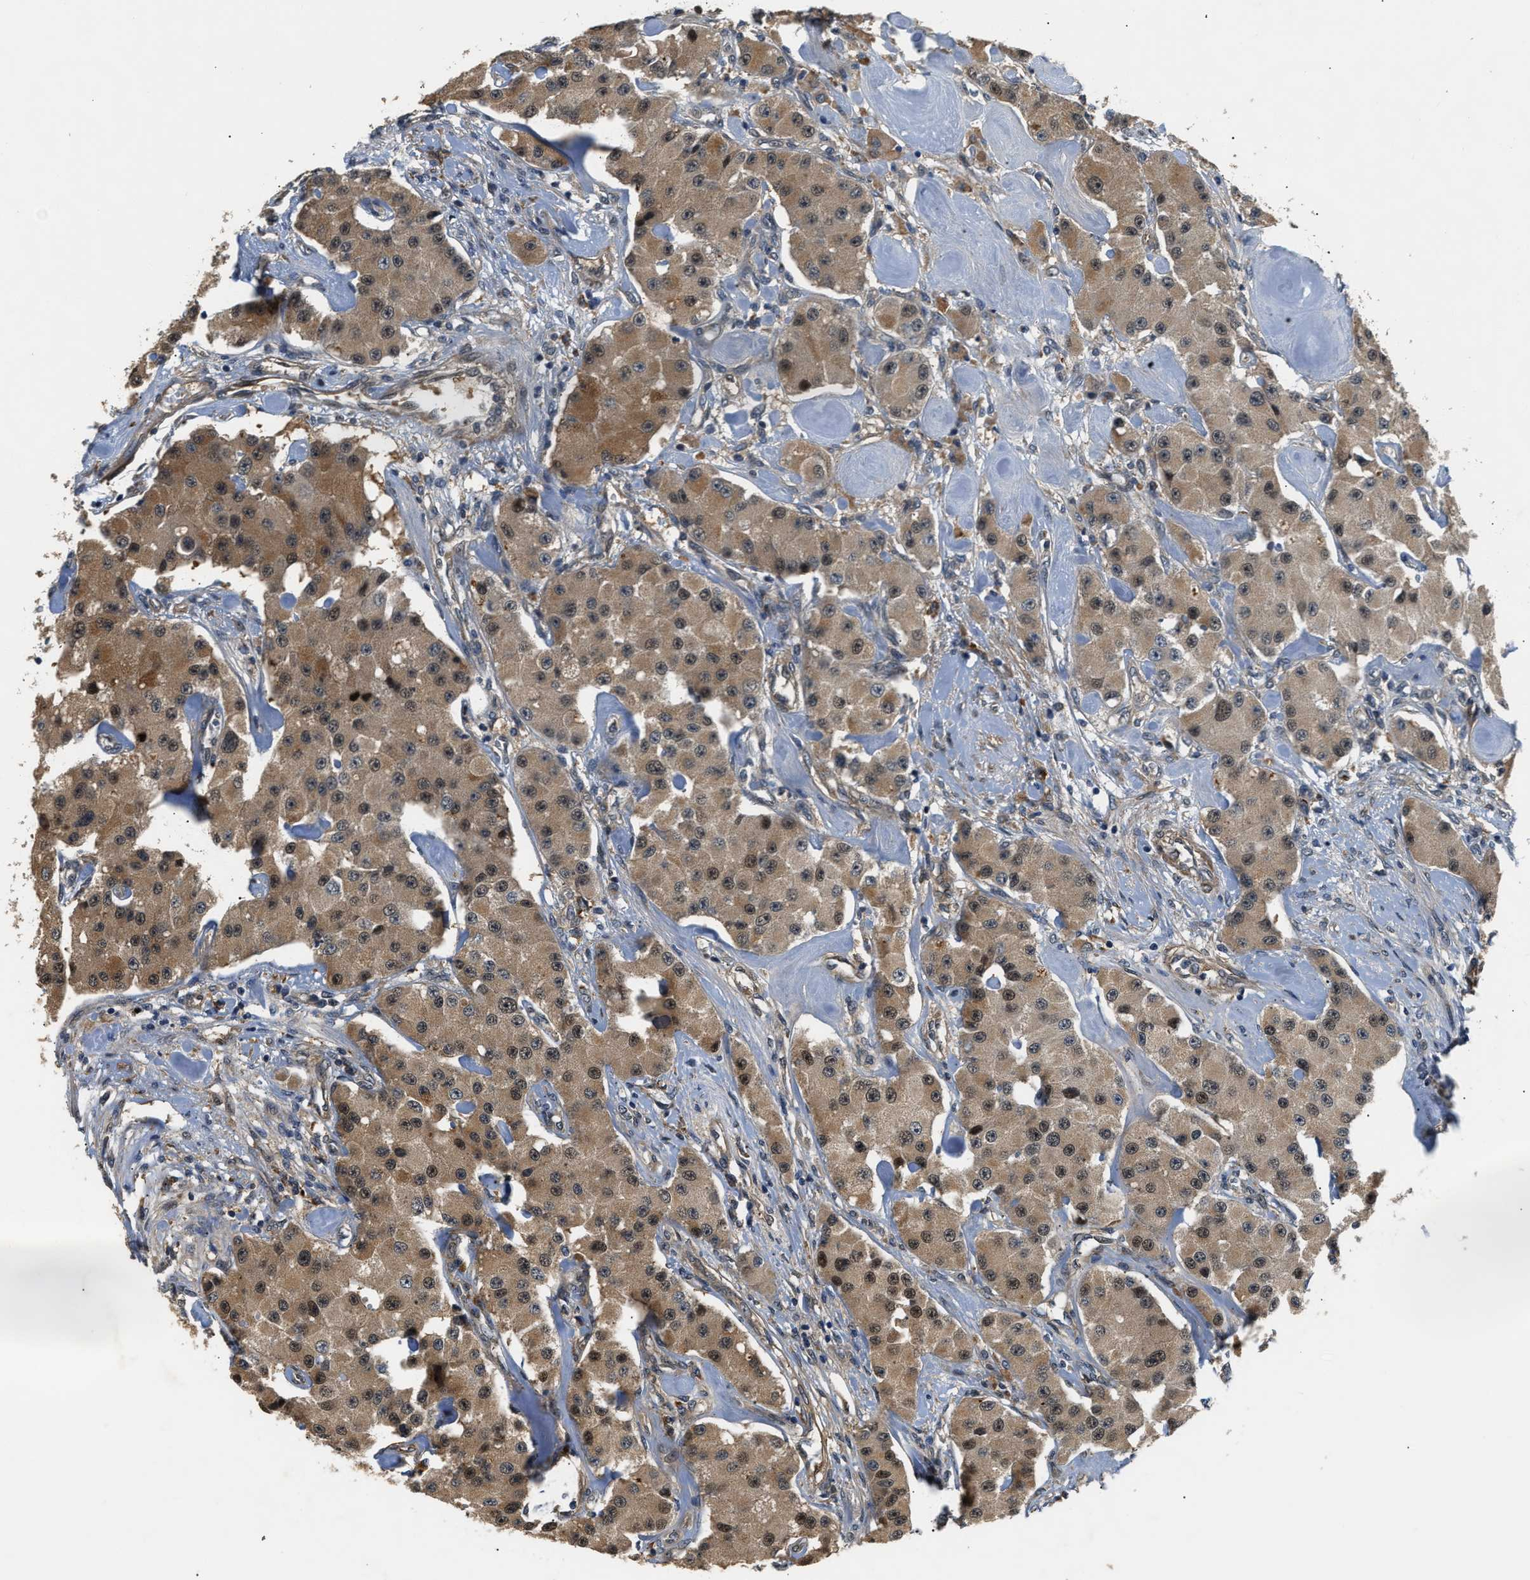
{"staining": {"intensity": "moderate", "quantity": ">75%", "location": "cytoplasmic/membranous,nuclear"}, "tissue": "carcinoid", "cell_type": "Tumor cells", "image_type": "cancer", "snomed": [{"axis": "morphology", "description": "Carcinoid, malignant, NOS"}, {"axis": "topography", "description": "Pancreas"}], "caption": "Immunohistochemical staining of human carcinoid (malignant) demonstrates moderate cytoplasmic/membranous and nuclear protein expression in approximately >75% of tumor cells.", "gene": "LARP6", "patient": {"sex": "male", "age": 41}}